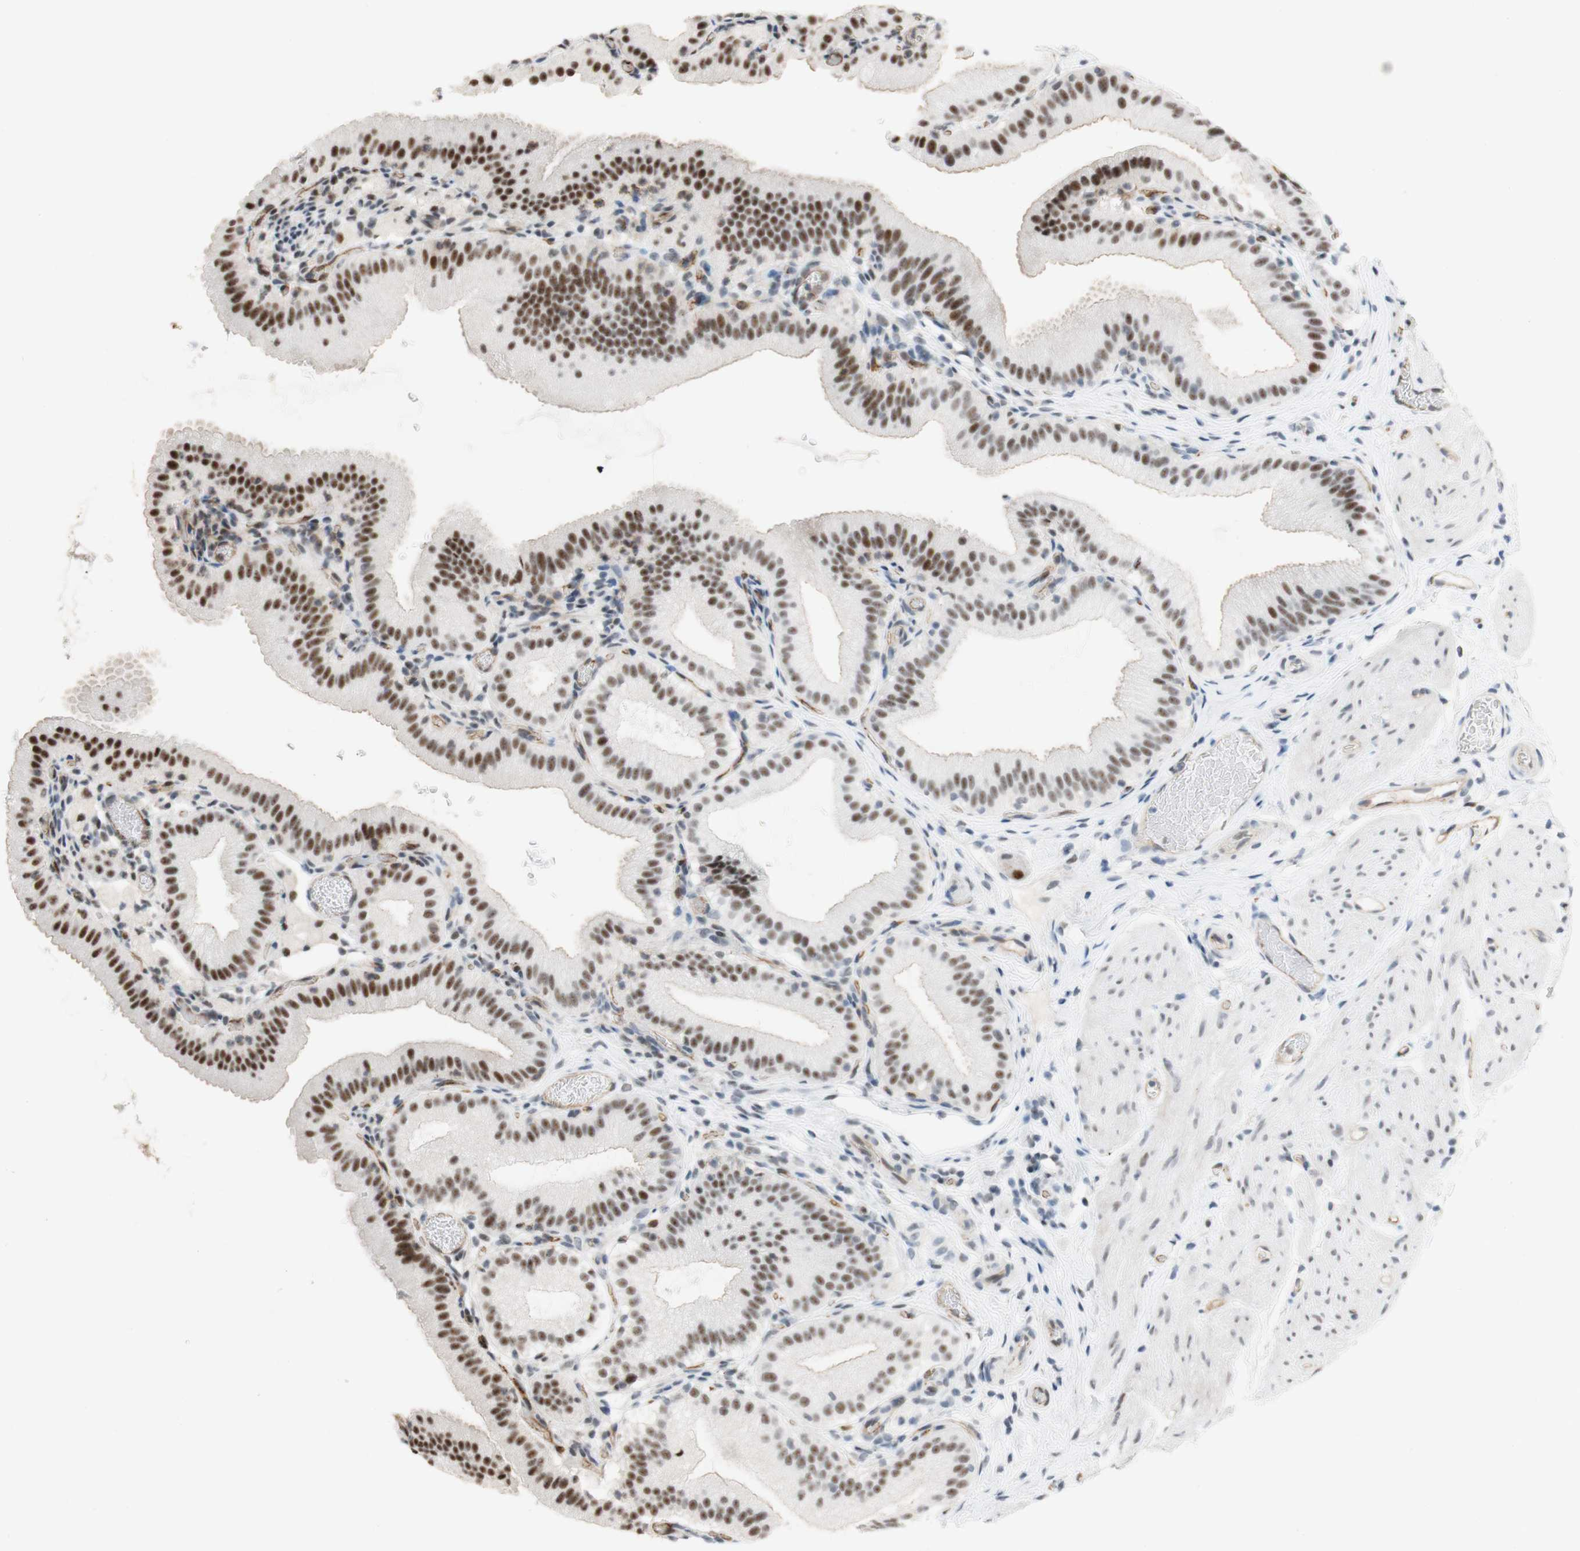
{"staining": {"intensity": "strong", "quantity": ">75%", "location": "nuclear"}, "tissue": "gallbladder", "cell_type": "Glandular cells", "image_type": "normal", "snomed": [{"axis": "morphology", "description": "Normal tissue, NOS"}, {"axis": "topography", "description": "Gallbladder"}], "caption": "Strong nuclear staining for a protein is identified in approximately >75% of glandular cells of benign gallbladder using IHC.", "gene": "SAP18", "patient": {"sex": "male", "age": 54}}